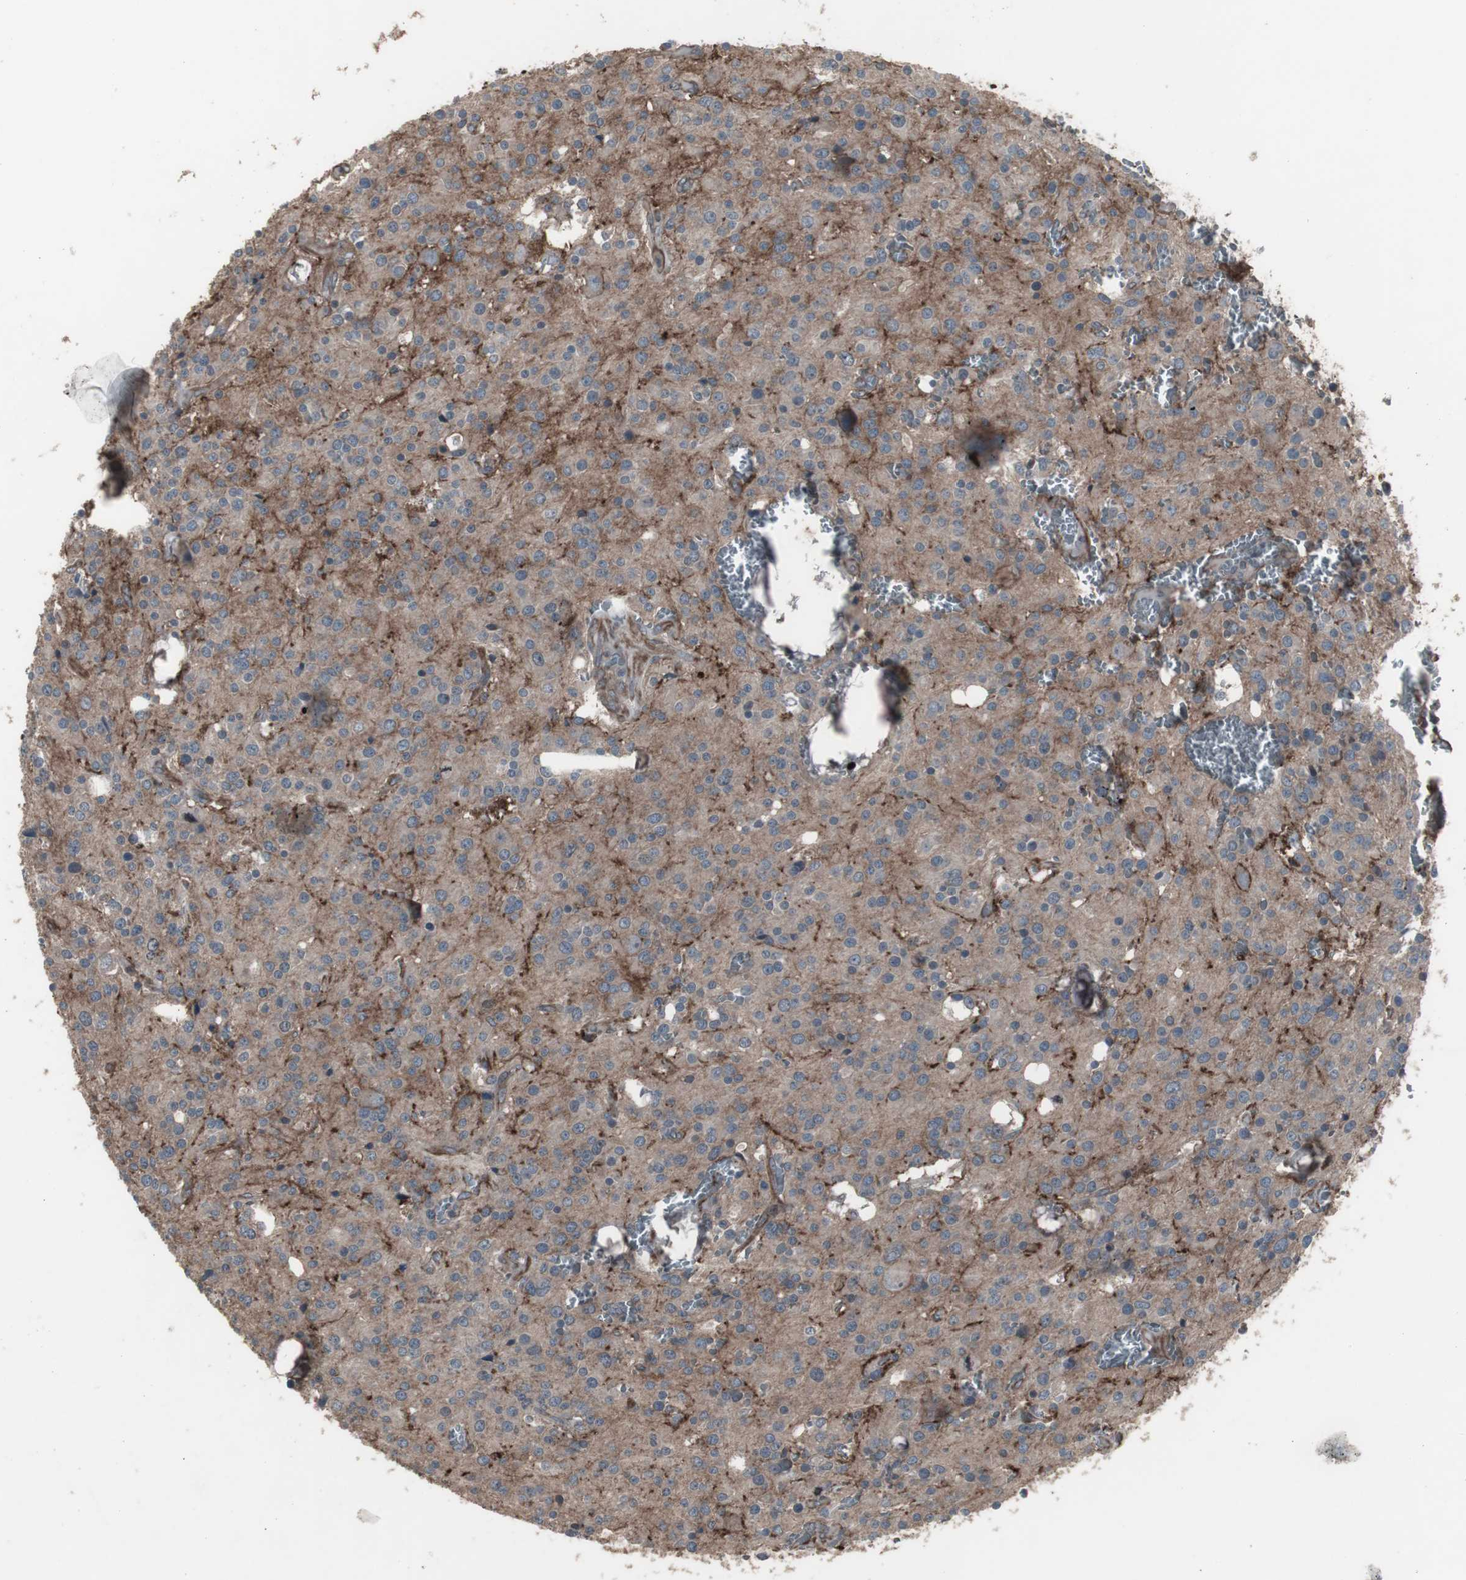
{"staining": {"intensity": "weak", "quantity": "<25%", "location": "cytoplasmic/membranous"}, "tissue": "glioma", "cell_type": "Tumor cells", "image_type": "cancer", "snomed": [{"axis": "morphology", "description": "Glioma, malignant, Low grade"}, {"axis": "topography", "description": "Brain"}], "caption": "Immunohistochemical staining of malignant glioma (low-grade) shows no significant positivity in tumor cells.", "gene": "SSTR2", "patient": {"sex": "male", "age": 58}}